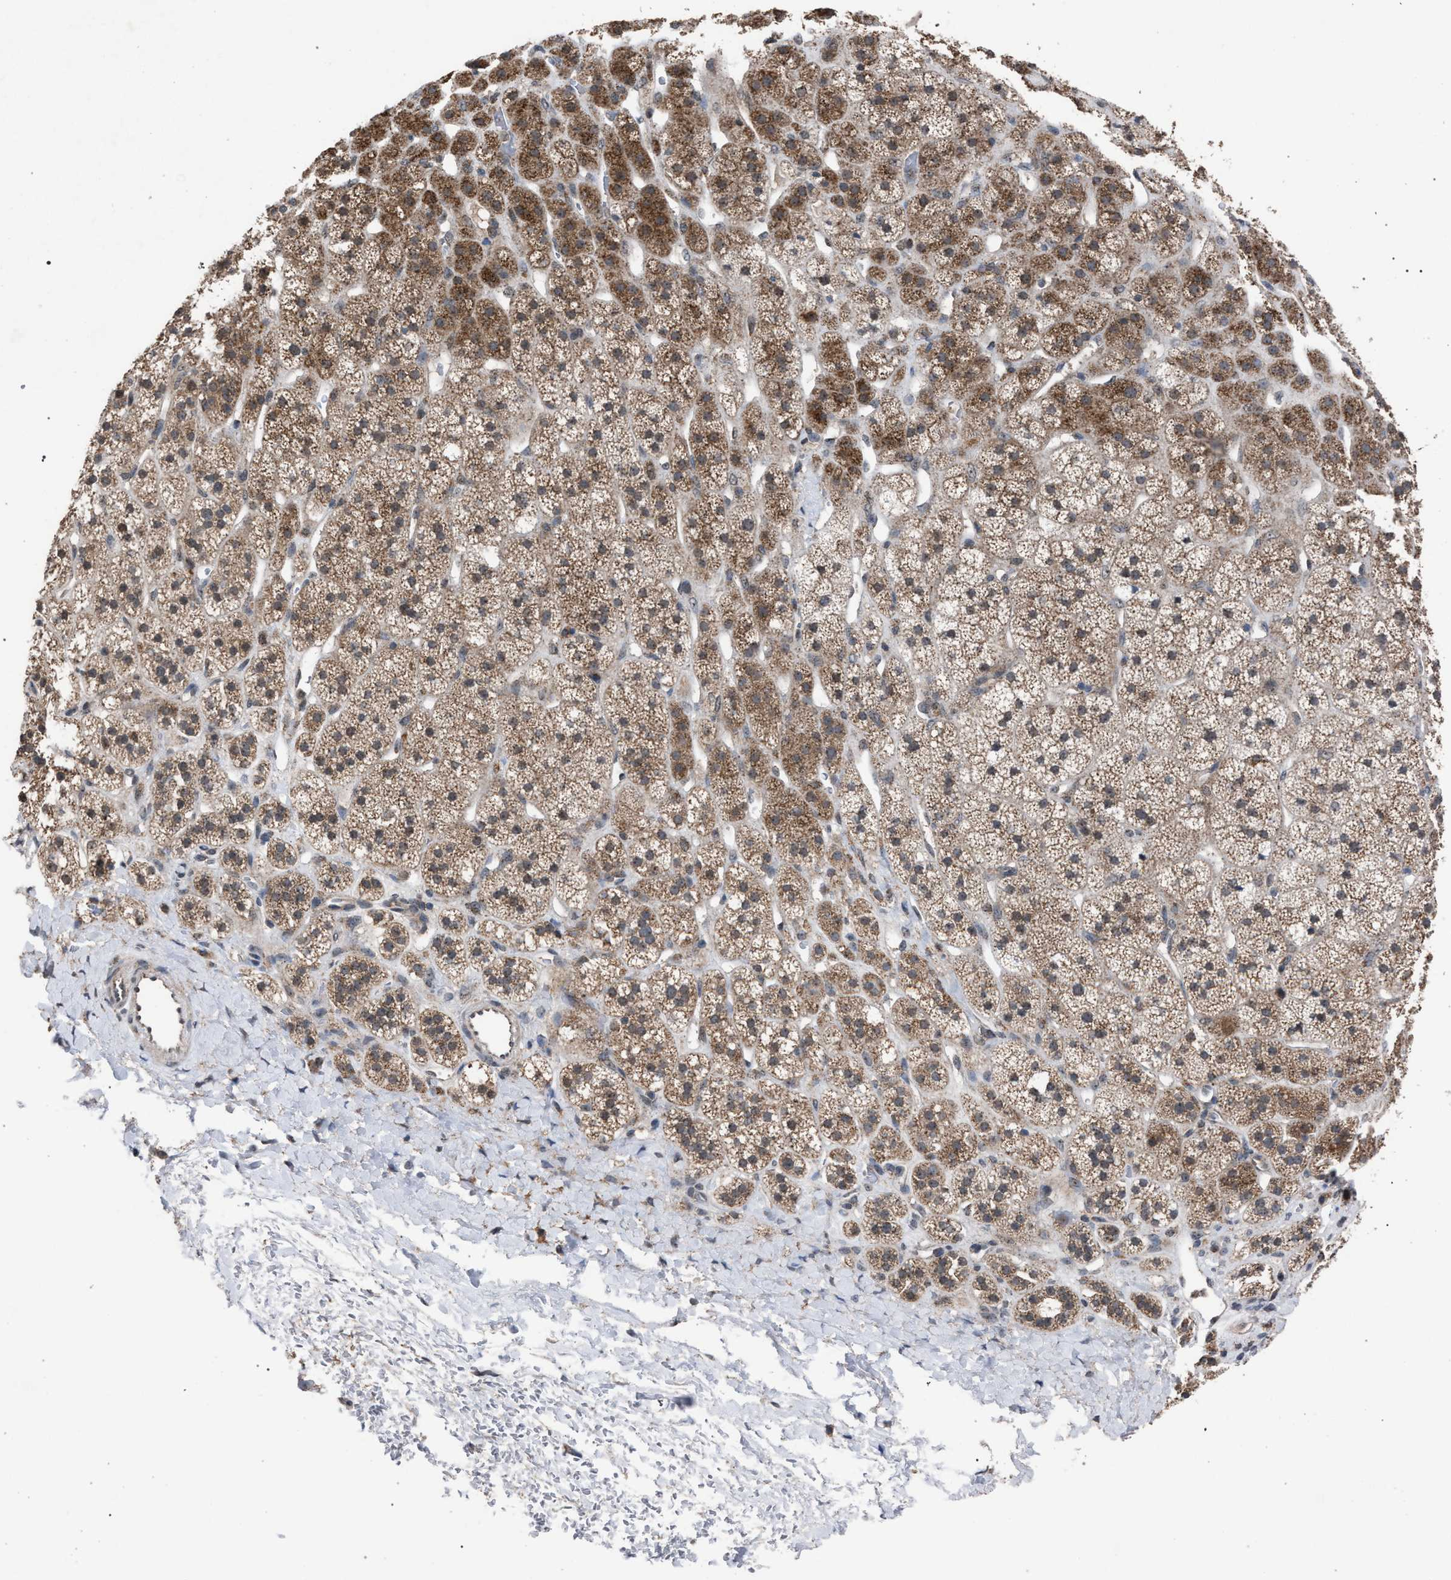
{"staining": {"intensity": "moderate", "quantity": ">75%", "location": "cytoplasmic/membranous"}, "tissue": "adrenal gland", "cell_type": "Glandular cells", "image_type": "normal", "snomed": [{"axis": "morphology", "description": "Normal tissue, NOS"}, {"axis": "topography", "description": "Adrenal gland"}], "caption": "The immunohistochemical stain highlights moderate cytoplasmic/membranous staining in glandular cells of unremarkable adrenal gland. The staining was performed using DAB (3,3'-diaminobenzidine), with brown indicating positive protein expression. Nuclei are stained blue with hematoxylin.", "gene": "HSD17B4", "patient": {"sex": "male", "age": 56}}